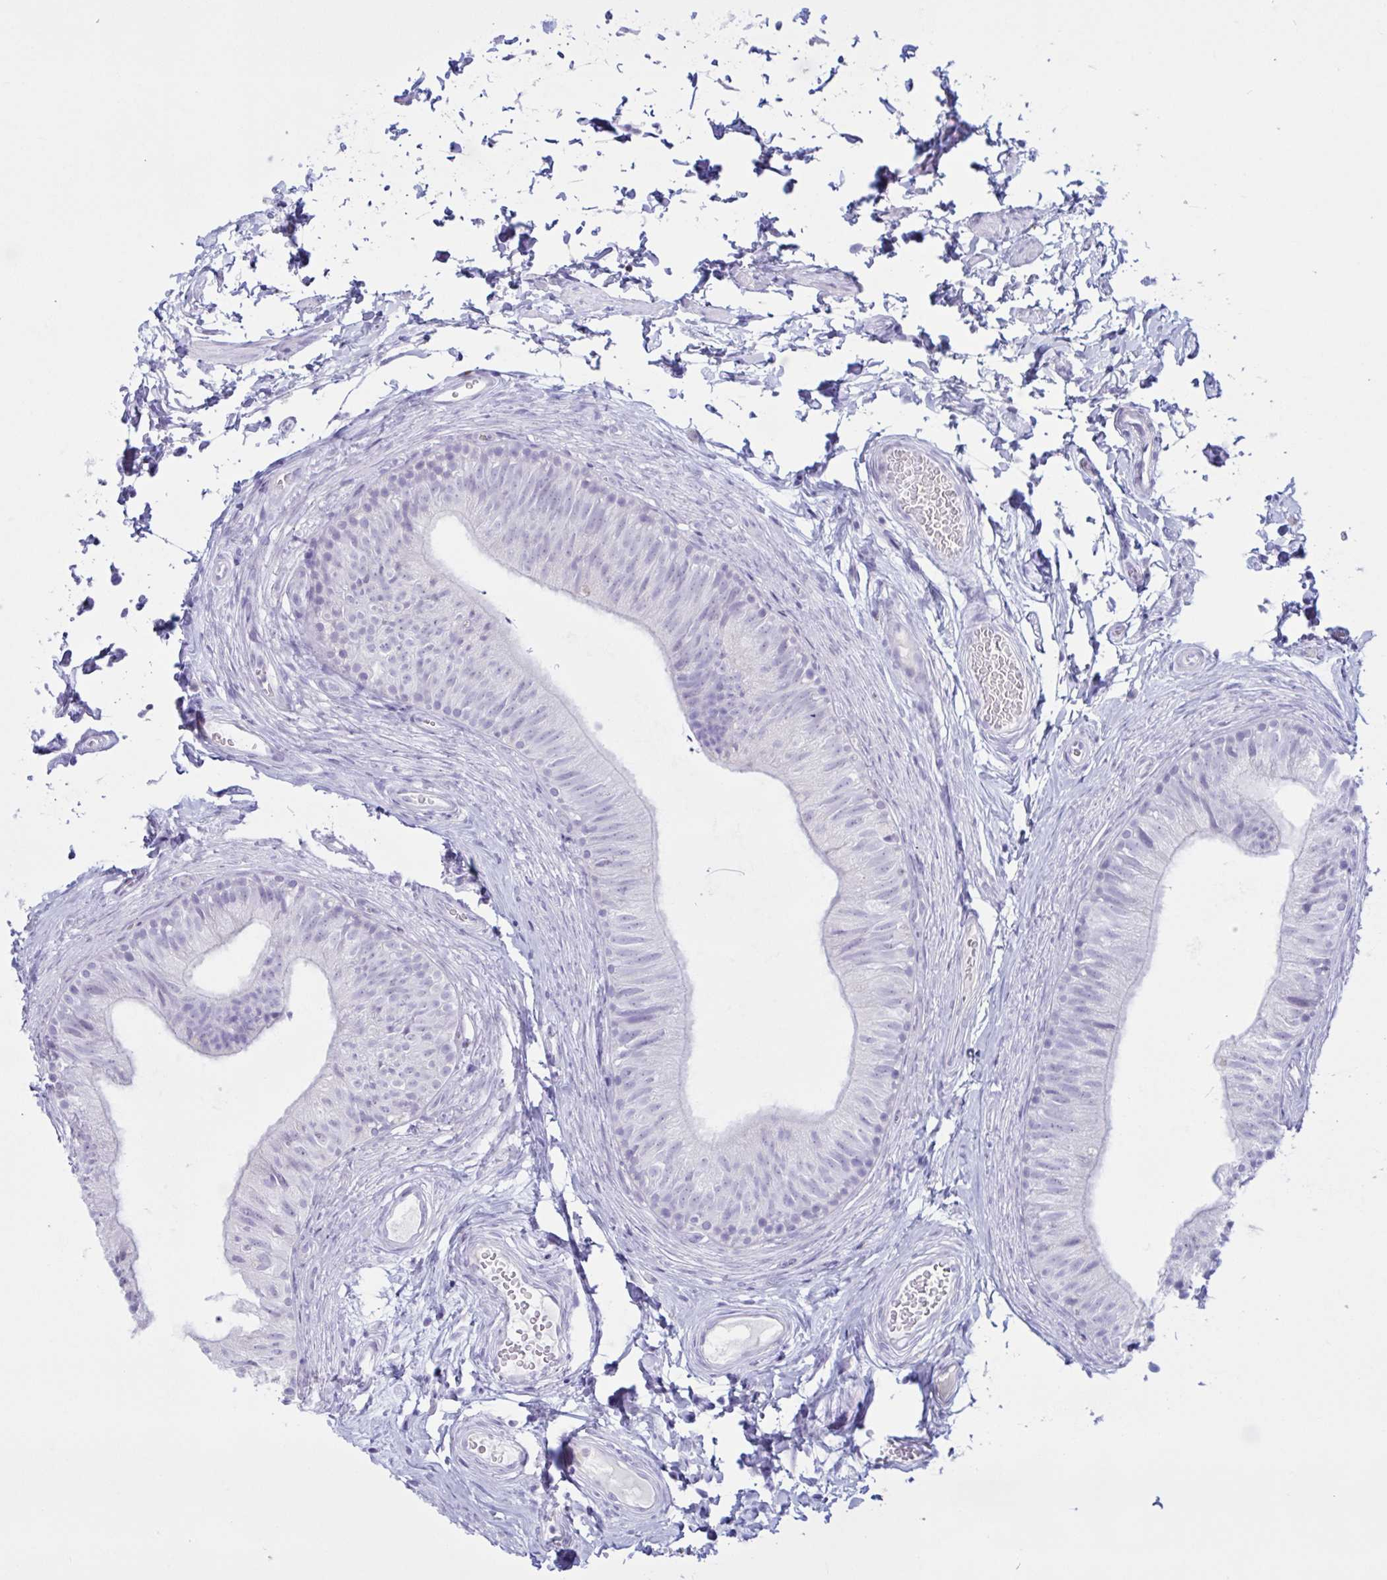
{"staining": {"intensity": "negative", "quantity": "none", "location": "none"}, "tissue": "epididymis", "cell_type": "Glandular cells", "image_type": "normal", "snomed": [{"axis": "morphology", "description": "Normal tissue, NOS"}, {"axis": "topography", "description": "Epididymis, spermatic cord, NOS"}, {"axis": "topography", "description": "Epididymis"}, {"axis": "topography", "description": "Peripheral nerve tissue"}], "caption": "This image is of unremarkable epididymis stained with immunohistochemistry (IHC) to label a protein in brown with the nuclei are counter-stained blue. There is no expression in glandular cells. (DAB immunohistochemistry (IHC) visualized using brightfield microscopy, high magnification).", "gene": "XCL1", "patient": {"sex": "male", "age": 29}}